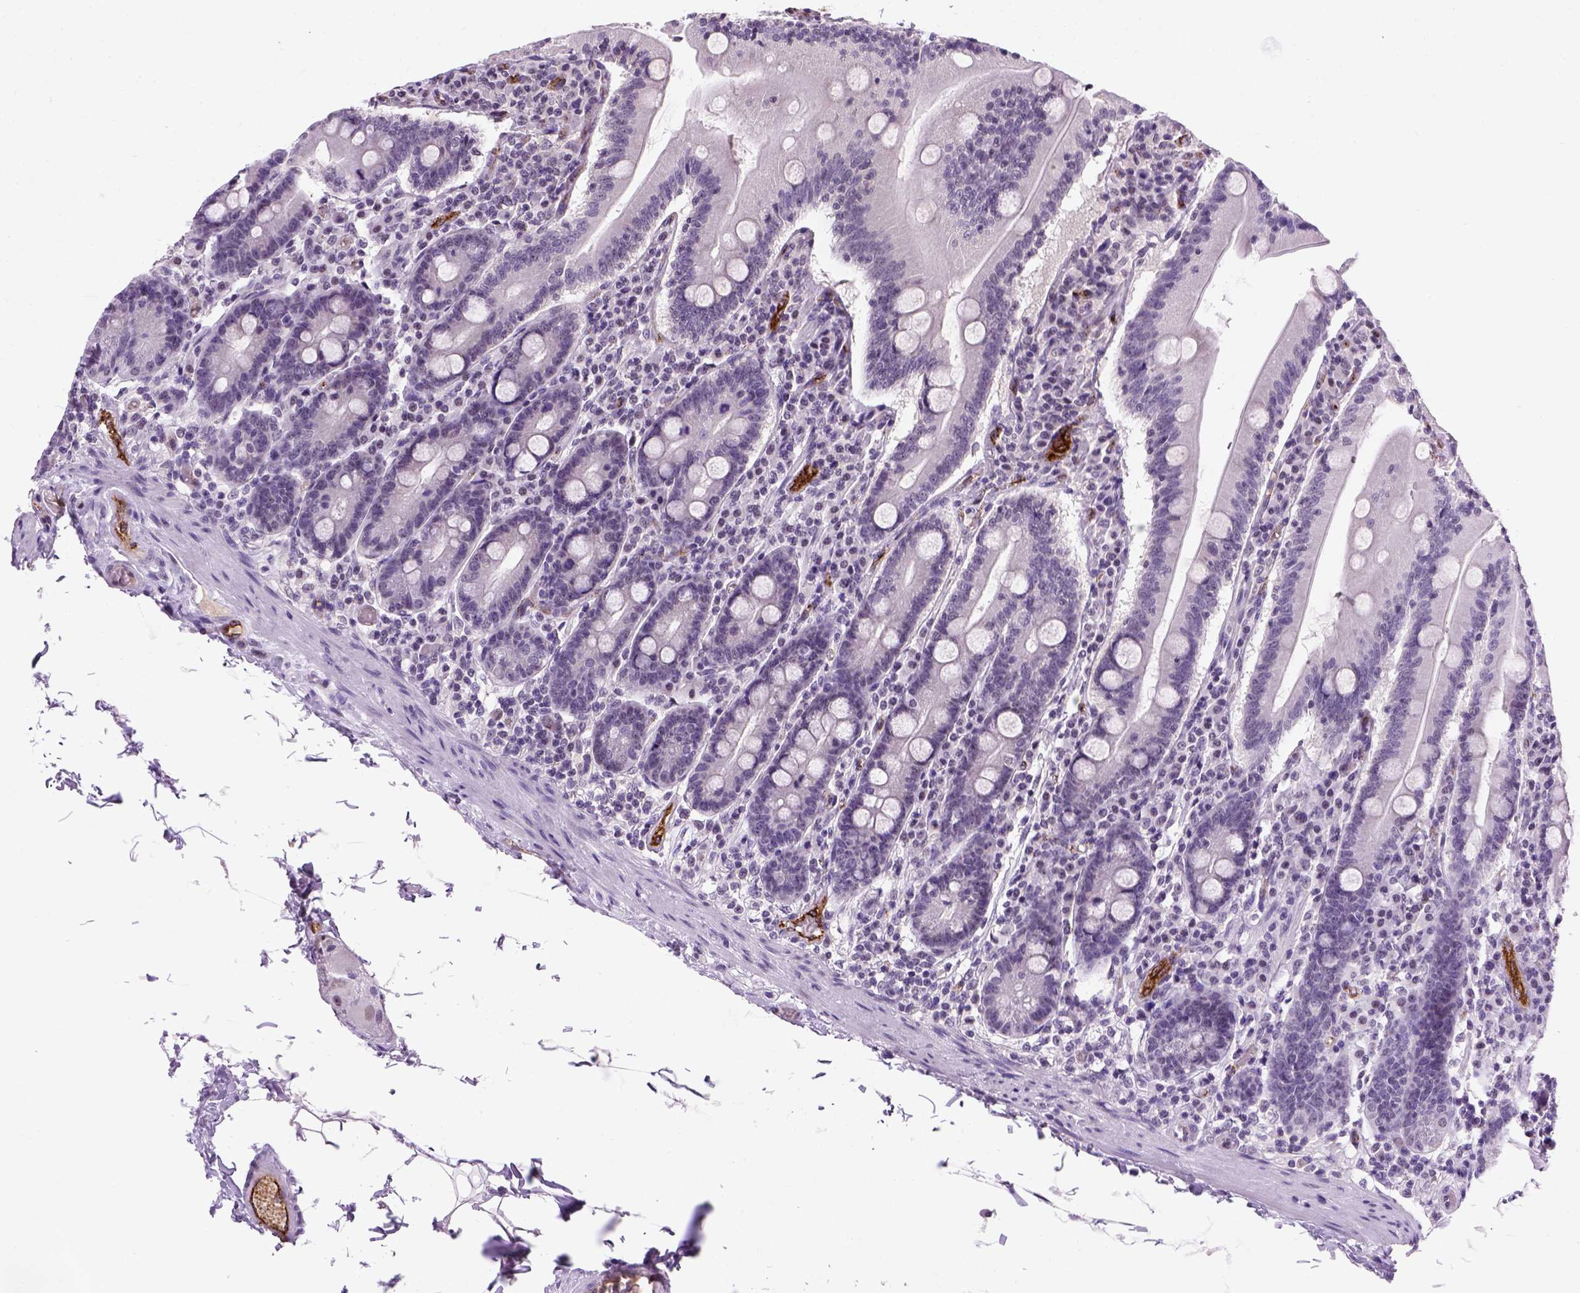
{"staining": {"intensity": "negative", "quantity": "none", "location": "none"}, "tissue": "small intestine", "cell_type": "Glandular cells", "image_type": "normal", "snomed": [{"axis": "morphology", "description": "Normal tissue, NOS"}, {"axis": "topography", "description": "Small intestine"}], "caption": "This is an IHC micrograph of benign human small intestine. There is no staining in glandular cells.", "gene": "VWF", "patient": {"sex": "male", "age": 37}}